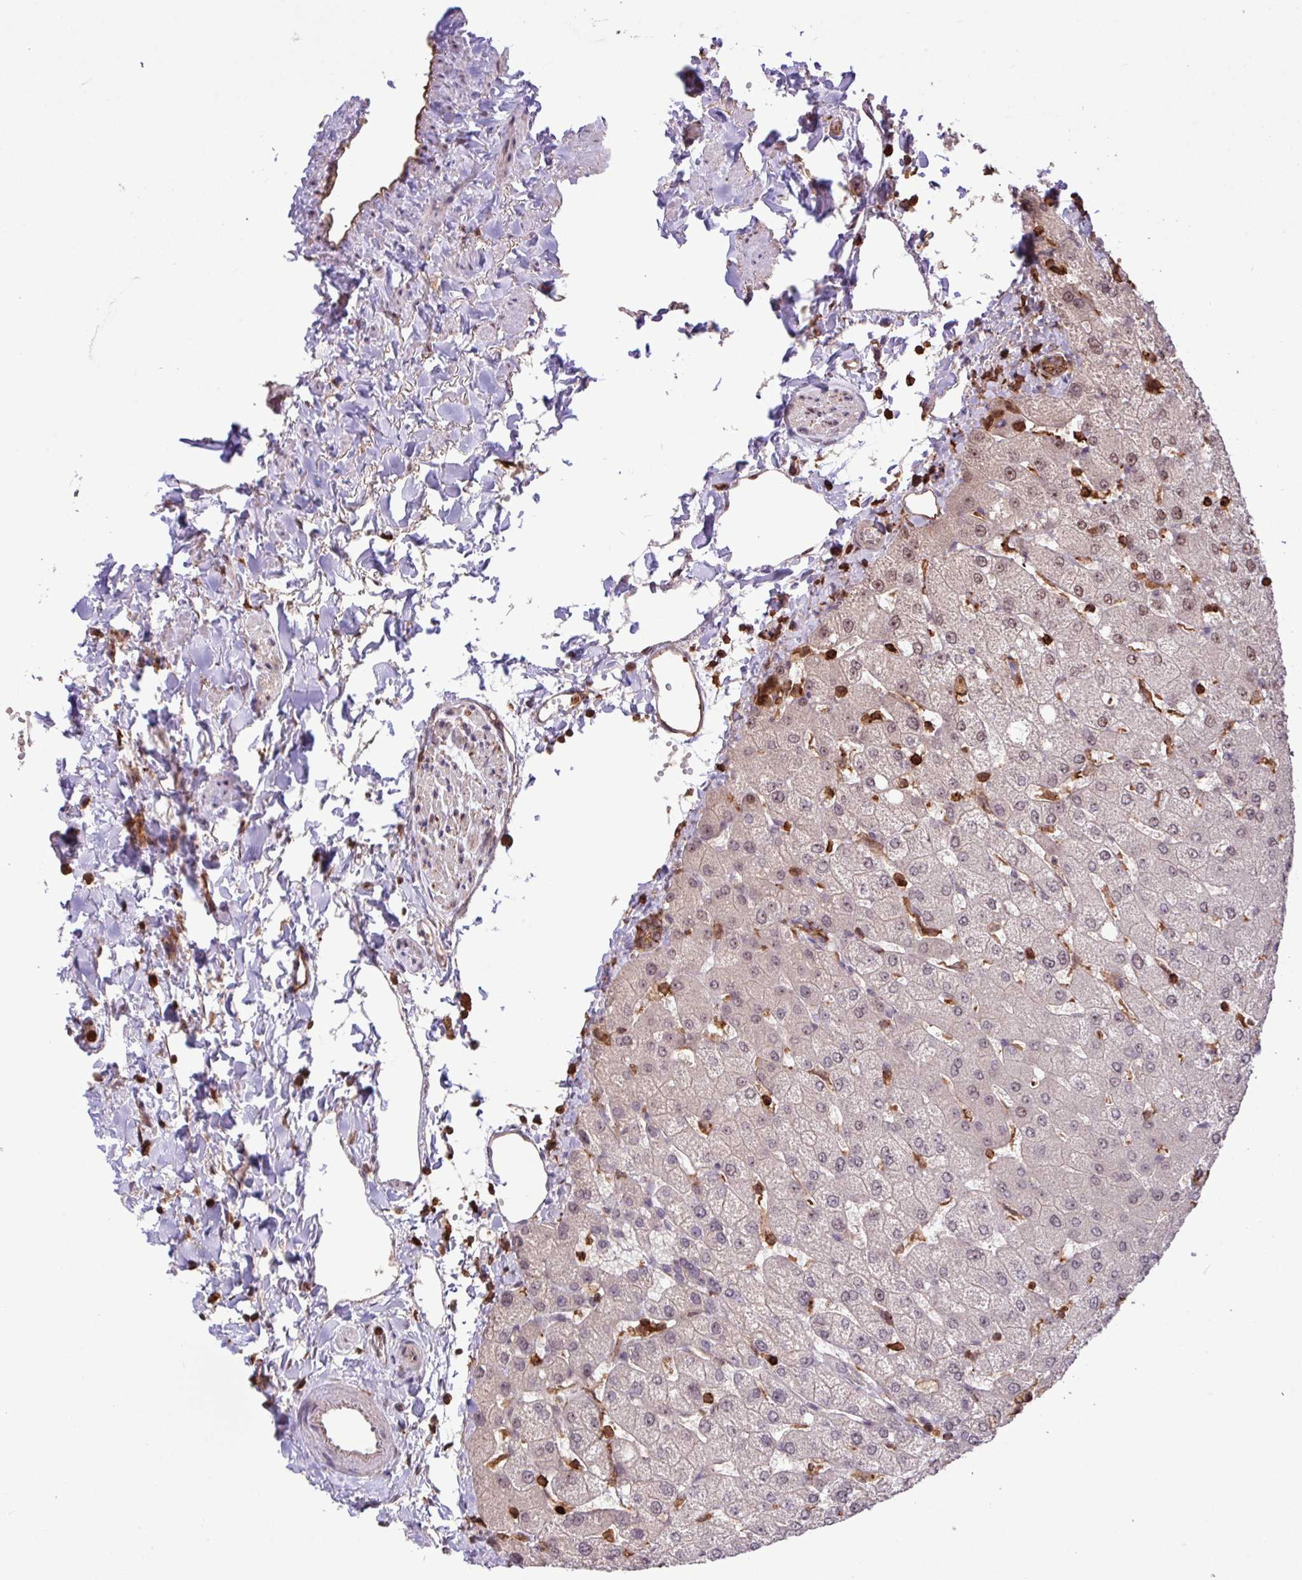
{"staining": {"intensity": "moderate", "quantity": ">75%", "location": "cytoplasmic/membranous"}, "tissue": "liver", "cell_type": "Cholangiocytes", "image_type": "normal", "snomed": [{"axis": "morphology", "description": "Normal tissue, NOS"}, {"axis": "topography", "description": "Liver"}], "caption": "Protein staining of normal liver exhibits moderate cytoplasmic/membranous staining in approximately >75% of cholangiocytes.", "gene": "GON7", "patient": {"sex": "female", "age": 54}}